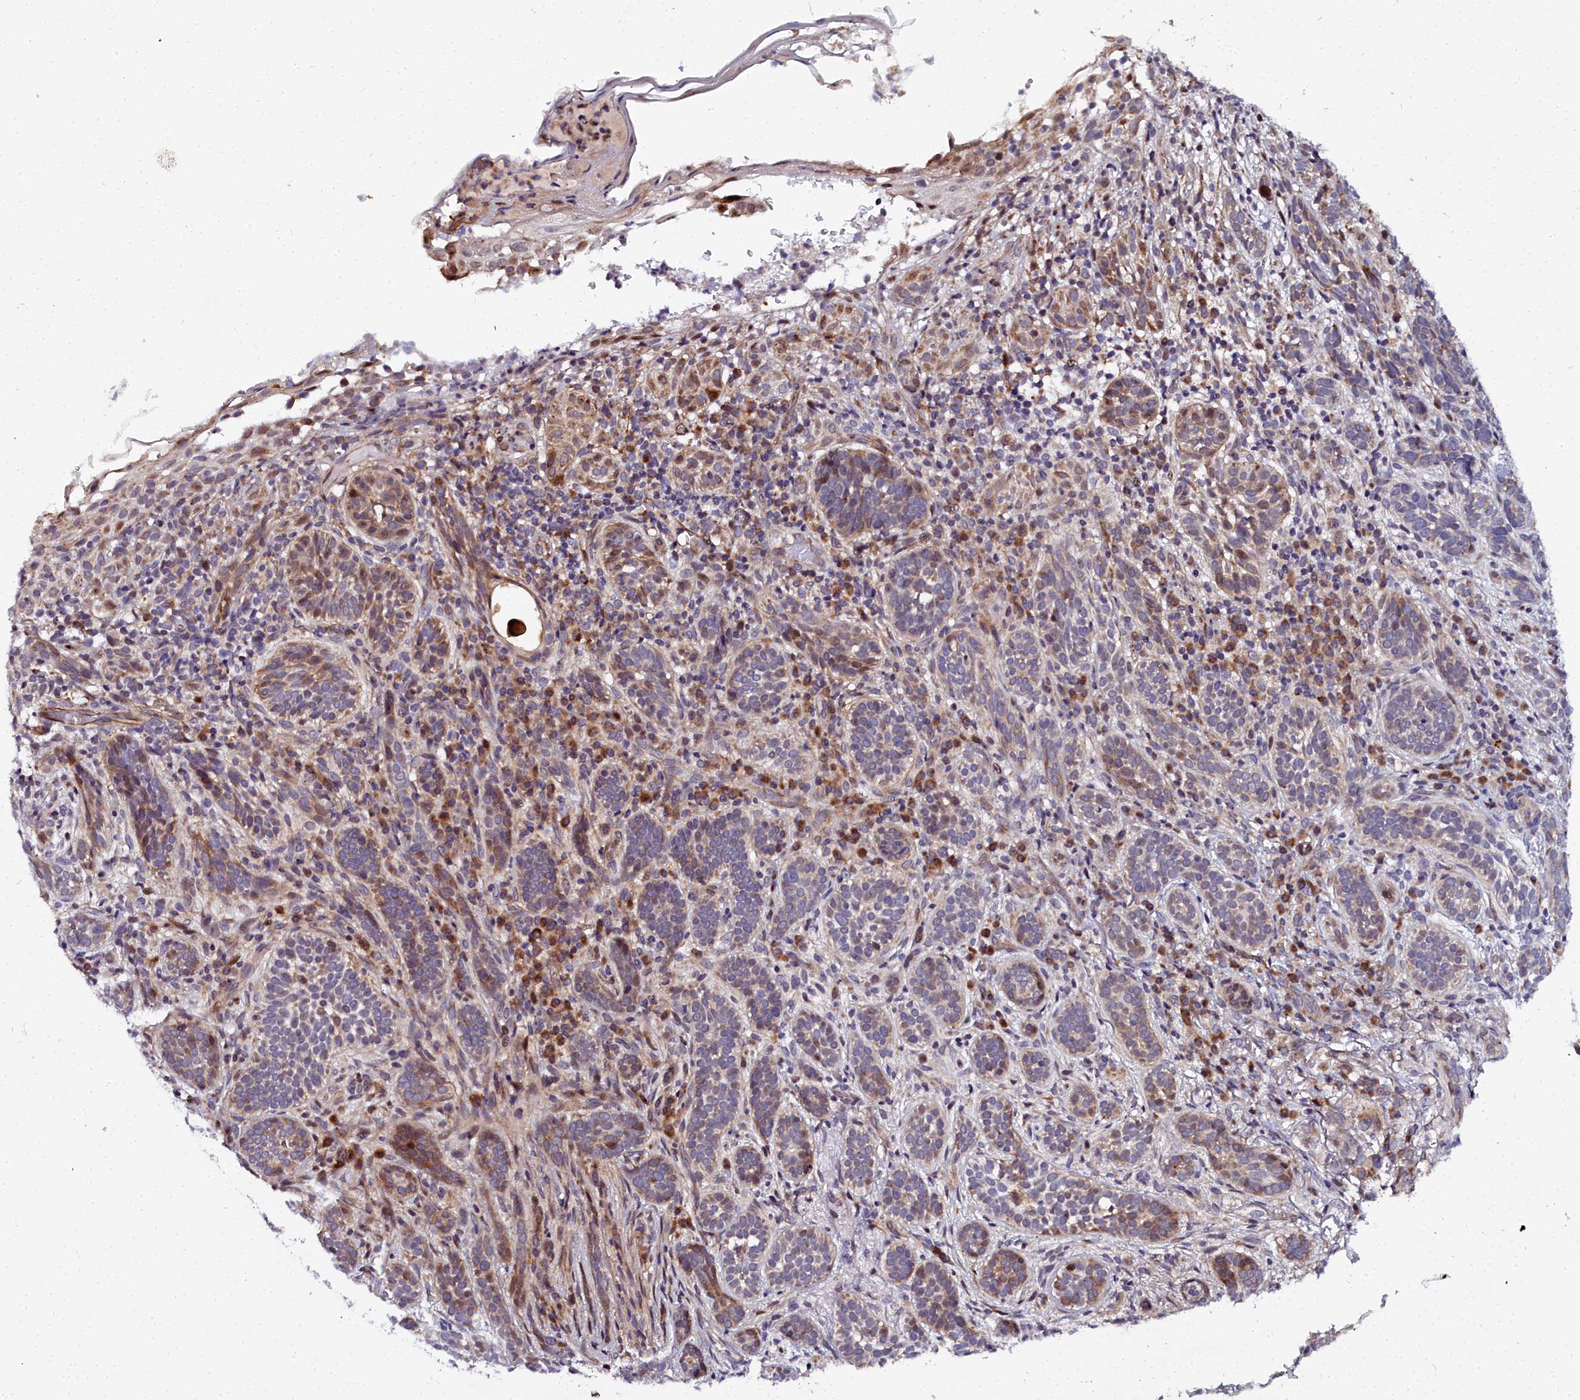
{"staining": {"intensity": "moderate", "quantity": "25%-75%", "location": "cytoplasmic/membranous"}, "tissue": "skin cancer", "cell_type": "Tumor cells", "image_type": "cancer", "snomed": [{"axis": "morphology", "description": "Basal cell carcinoma"}, {"axis": "topography", "description": "Skin"}], "caption": "An image of skin basal cell carcinoma stained for a protein exhibits moderate cytoplasmic/membranous brown staining in tumor cells.", "gene": "MRPS11", "patient": {"sex": "male", "age": 71}}